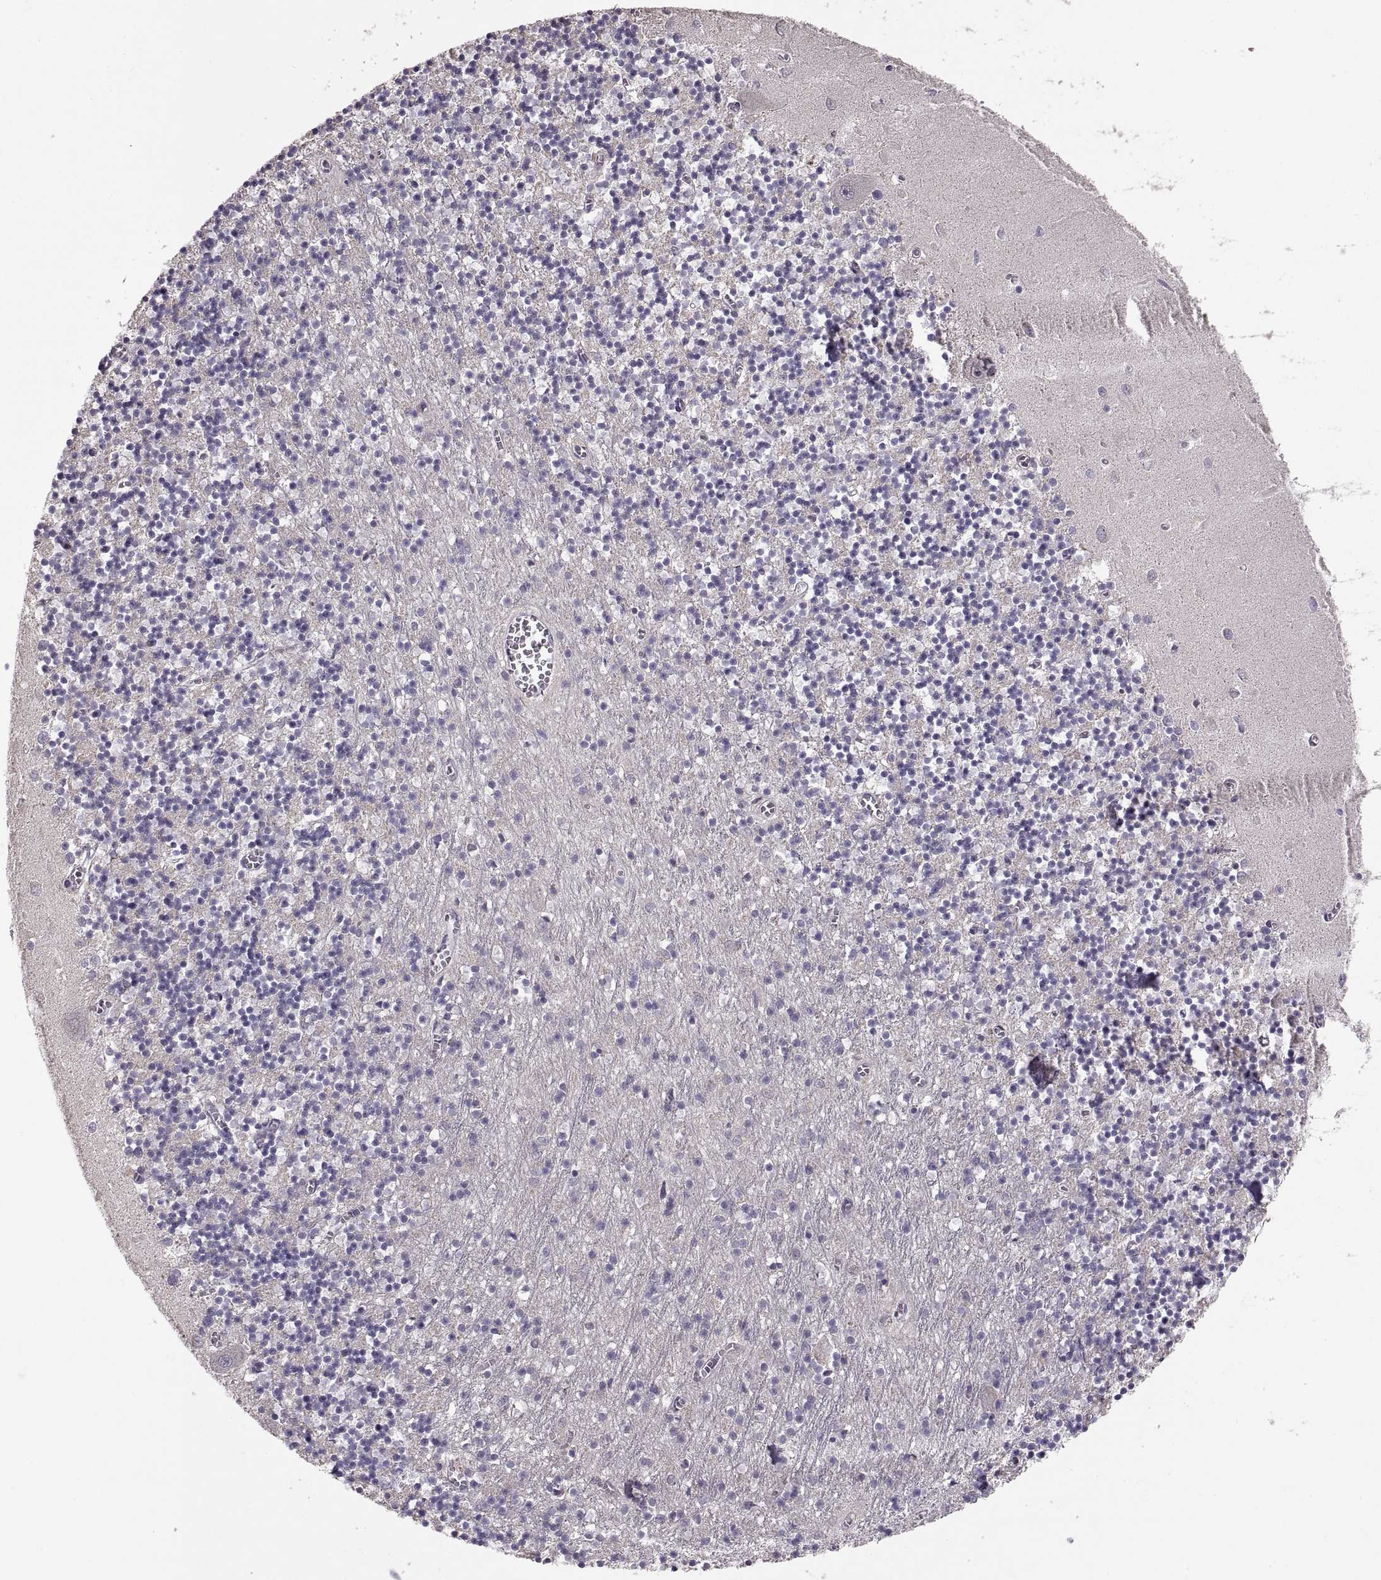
{"staining": {"intensity": "negative", "quantity": "none", "location": "none"}, "tissue": "cerebellum", "cell_type": "Cells in granular layer", "image_type": "normal", "snomed": [{"axis": "morphology", "description": "Normal tissue, NOS"}, {"axis": "topography", "description": "Cerebellum"}], "caption": "This is a histopathology image of IHC staining of normal cerebellum, which shows no positivity in cells in granular layer.", "gene": "ACSBG2", "patient": {"sex": "female", "age": 64}}